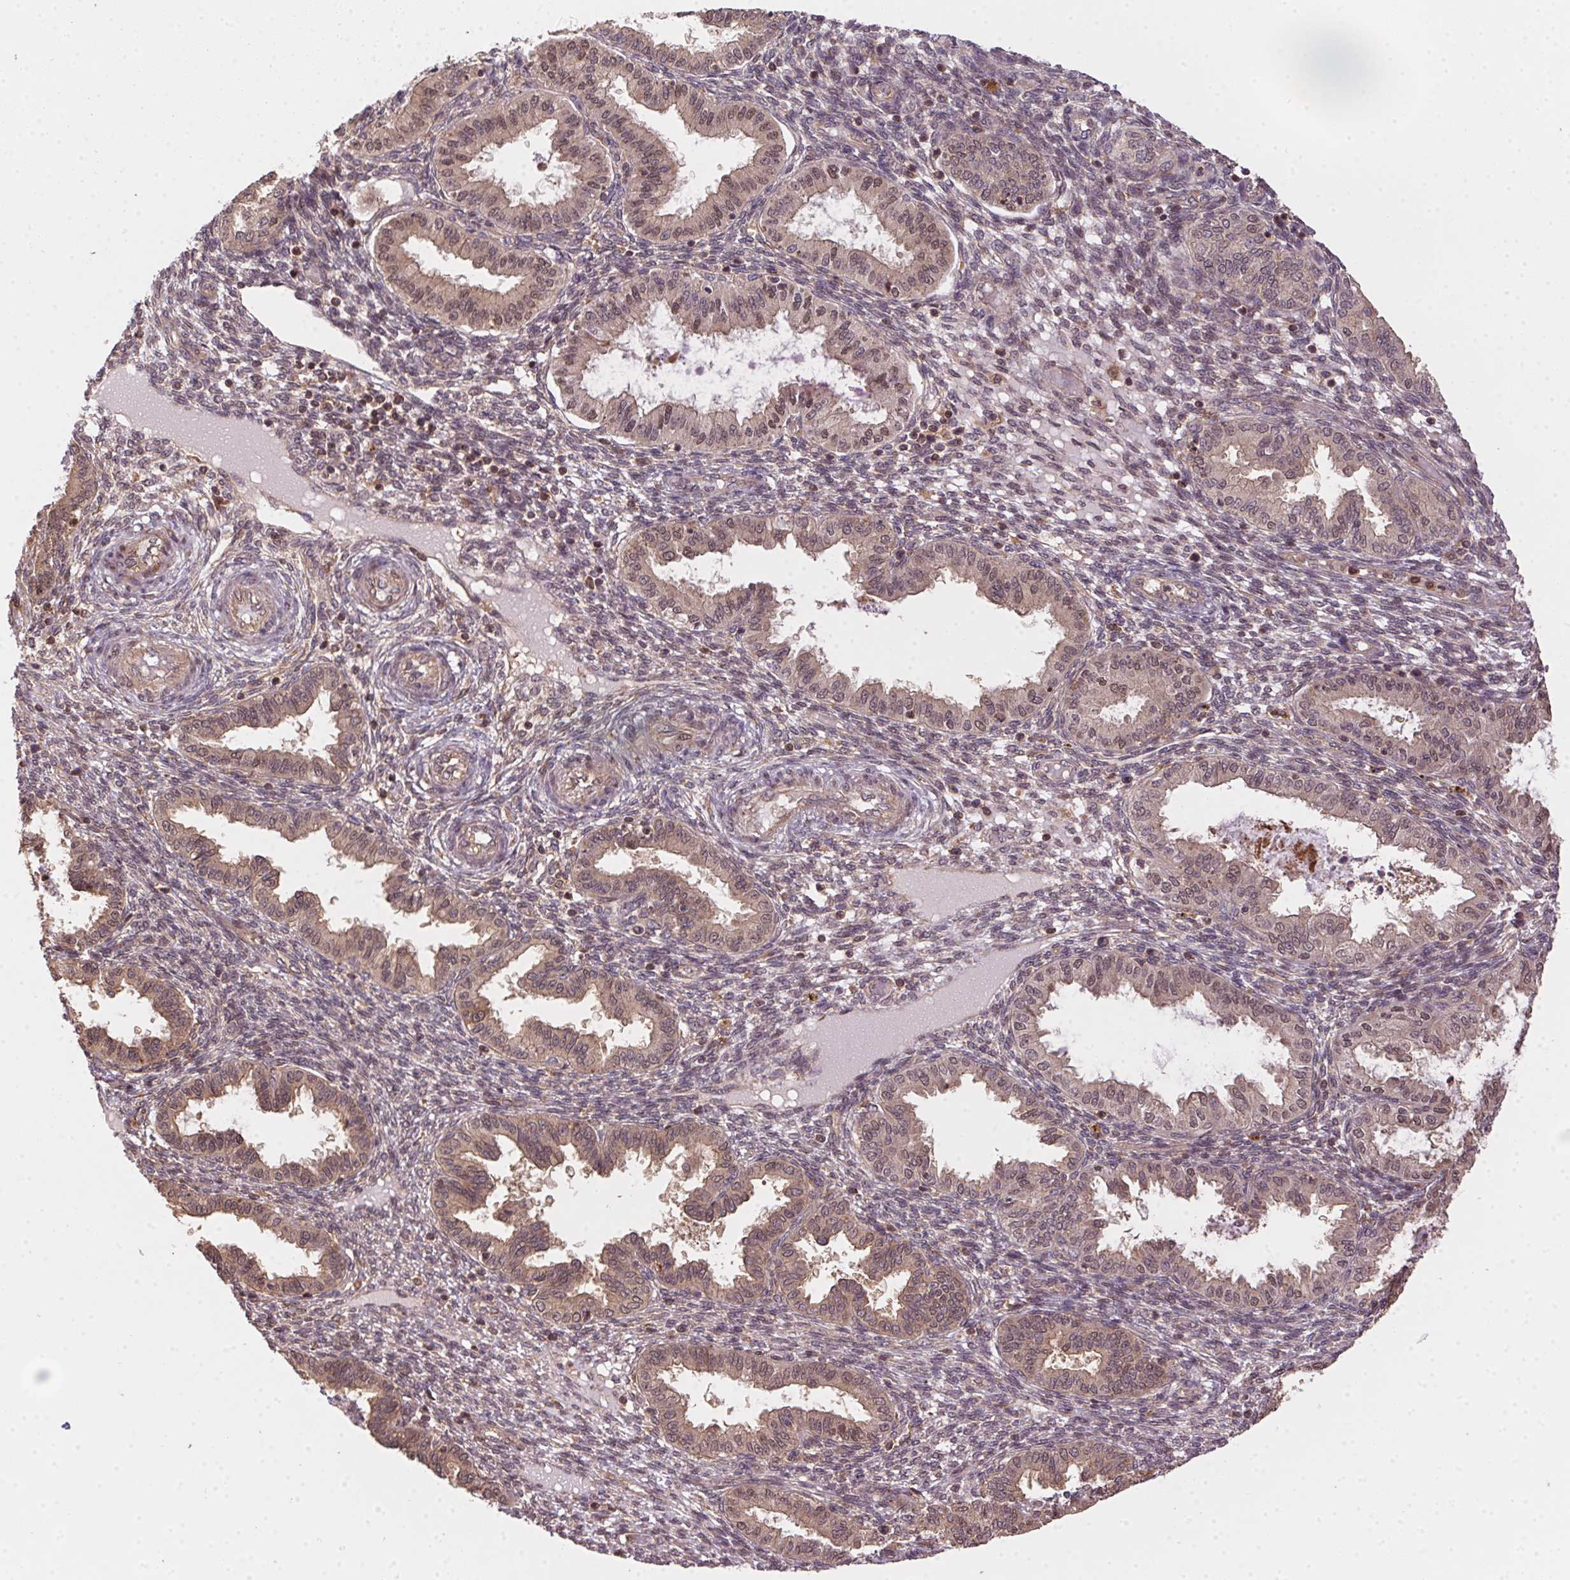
{"staining": {"intensity": "weak", "quantity": "<25%", "location": "cytoplasmic/membranous"}, "tissue": "endometrium", "cell_type": "Cells in endometrial stroma", "image_type": "normal", "snomed": [{"axis": "morphology", "description": "Normal tissue, NOS"}, {"axis": "topography", "description": "Endometrium"}], "caption": "An image of endometrium stained for a protein exhibits no brown staining in cells in endometrial stroma.", "gene": "MEX3D", "patient": {"sex": "female", "age": 33}}